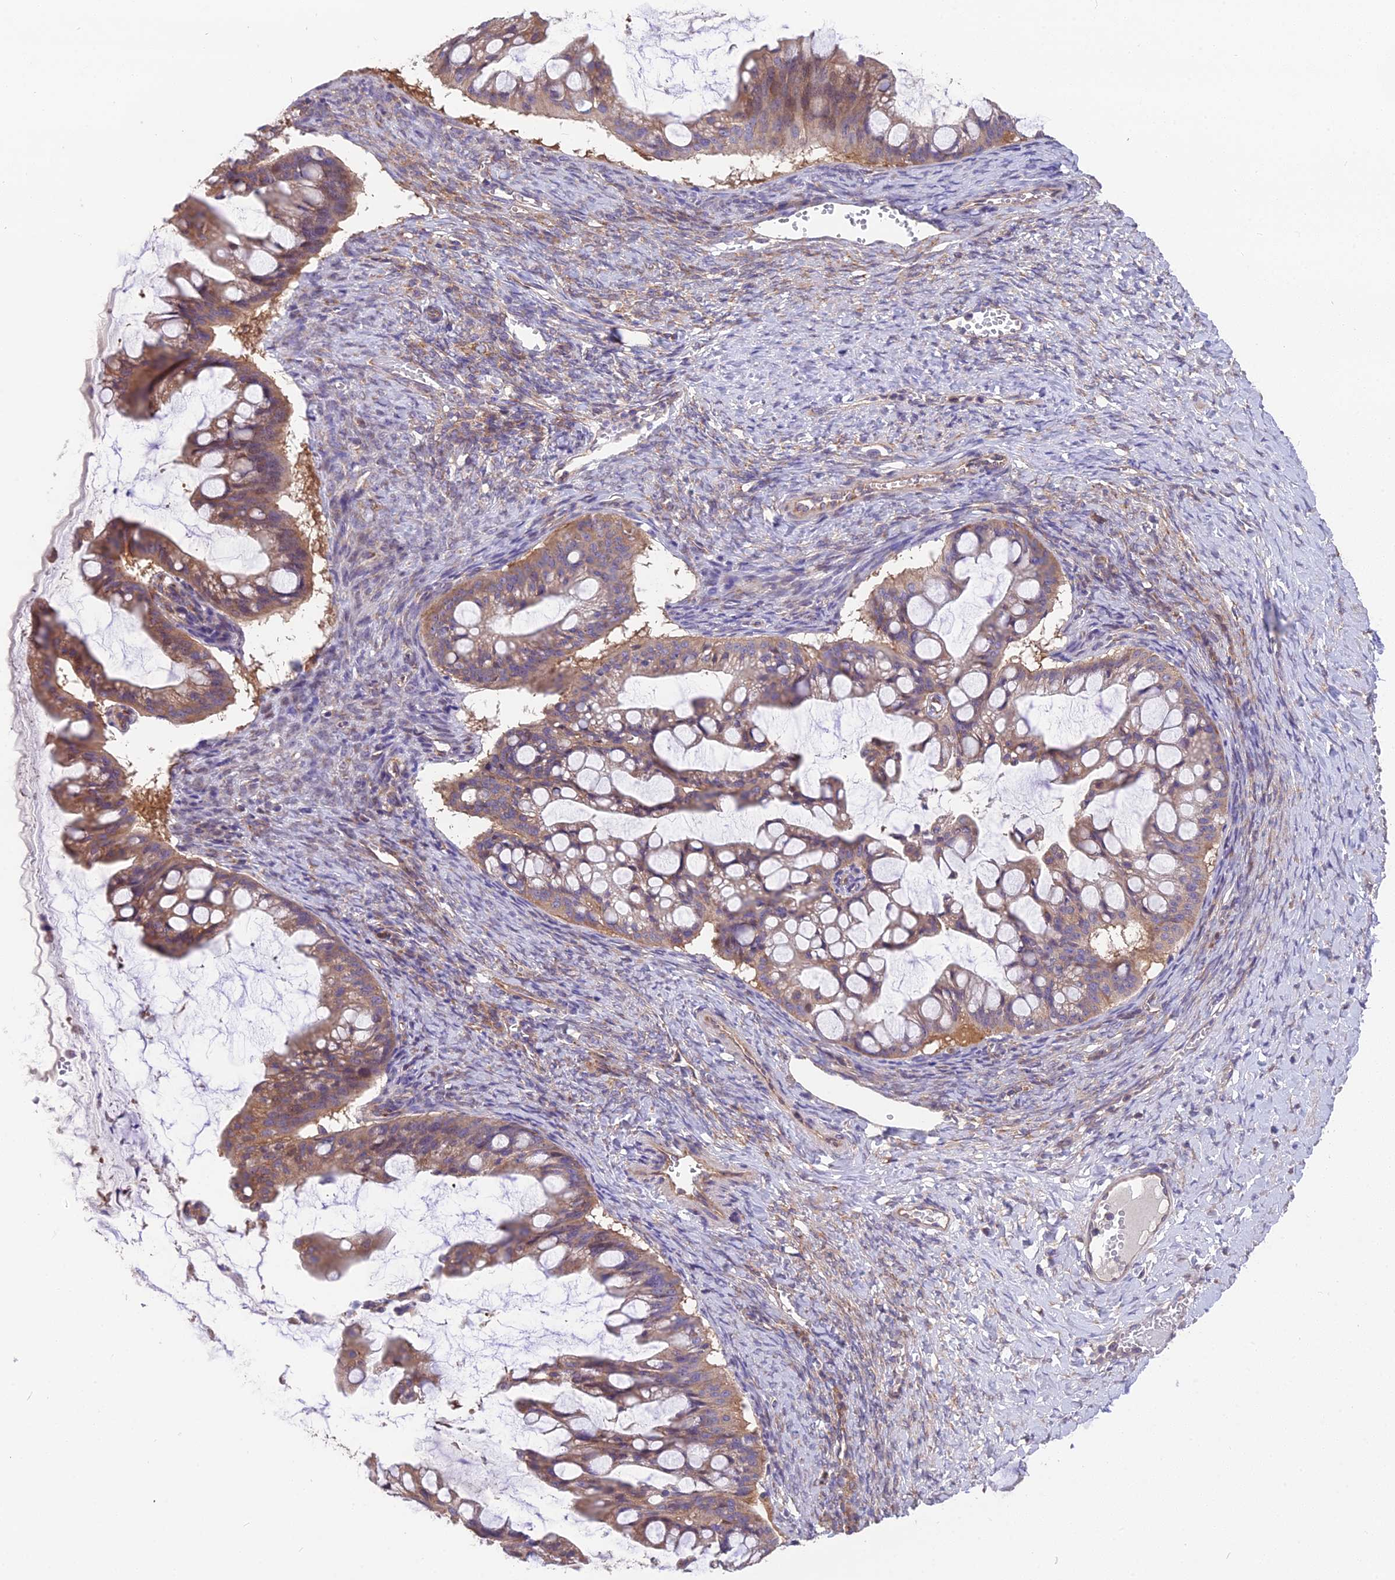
{"staining": {"intensity": "moderate", "quantity": ">75%", "location": "cytoplasmic/membranous"}, "tissue": "ovarian cancer", "cell_type": "Tumor cells", "image_type": "cancer", "snomed": [{"axis": "morphology", "description": "Cystadenocarcinoma, mucinous, NOS"}, {"axis": "topography", "description": "Ovary"}], "caption": "Protein expression analysis of ovarian mucinous cystadenocarcinoma demonstrates moderate cytoplasmic/membranous positivity in approximately >75% of tumor cells.", "gene": "BLOC1S4", "patient": {"sex": "female", "age": 73}}